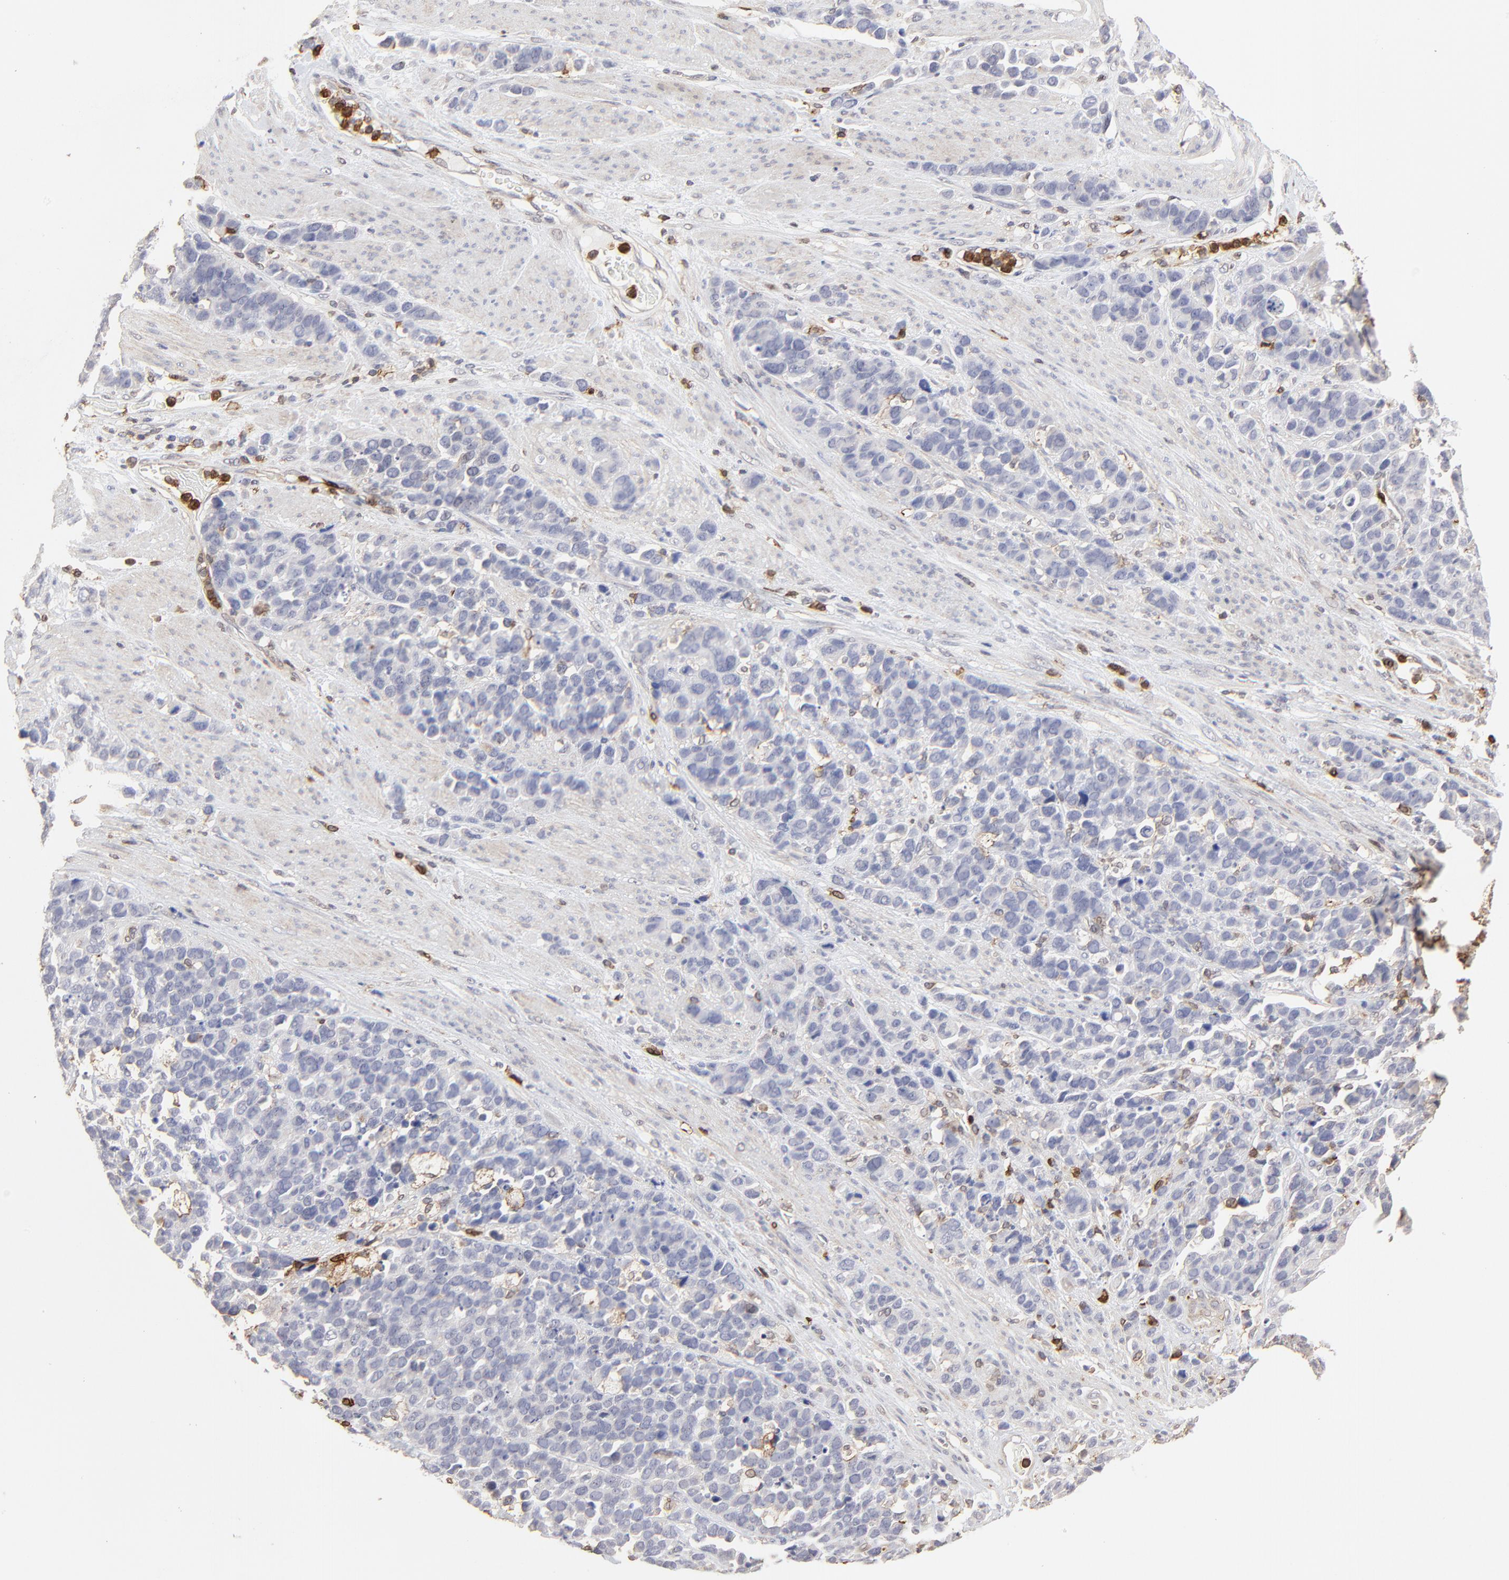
{"staining": {"intensity": "negative", "quantity": "none", "location": "none"}, "tissue": "stomach cancer", "cell_type": "Tumor cells", "image_type": "cancer", "snomed": [{"axis": "morphology", "description": "Adenocarcinoma, NOS"}, {"axis": "topography", "description": "Stomach, upper"}], "caption": "High magnification brightfield microscopy of adenocarcinoma (stomach) stained with DAB (3,3'-diaminobenzidine) (brown) and counterstained with hematoxylin (blue): tumor cells show no significant expression. (Stains: DAB (3,3'-diaminobenzidine) IHC with hematoxylin counter stain, Microscopy: brightfield microscopy at high magnification).", "gene": "SLC6A14", "patient": {"sex": "male", "age": 71}}